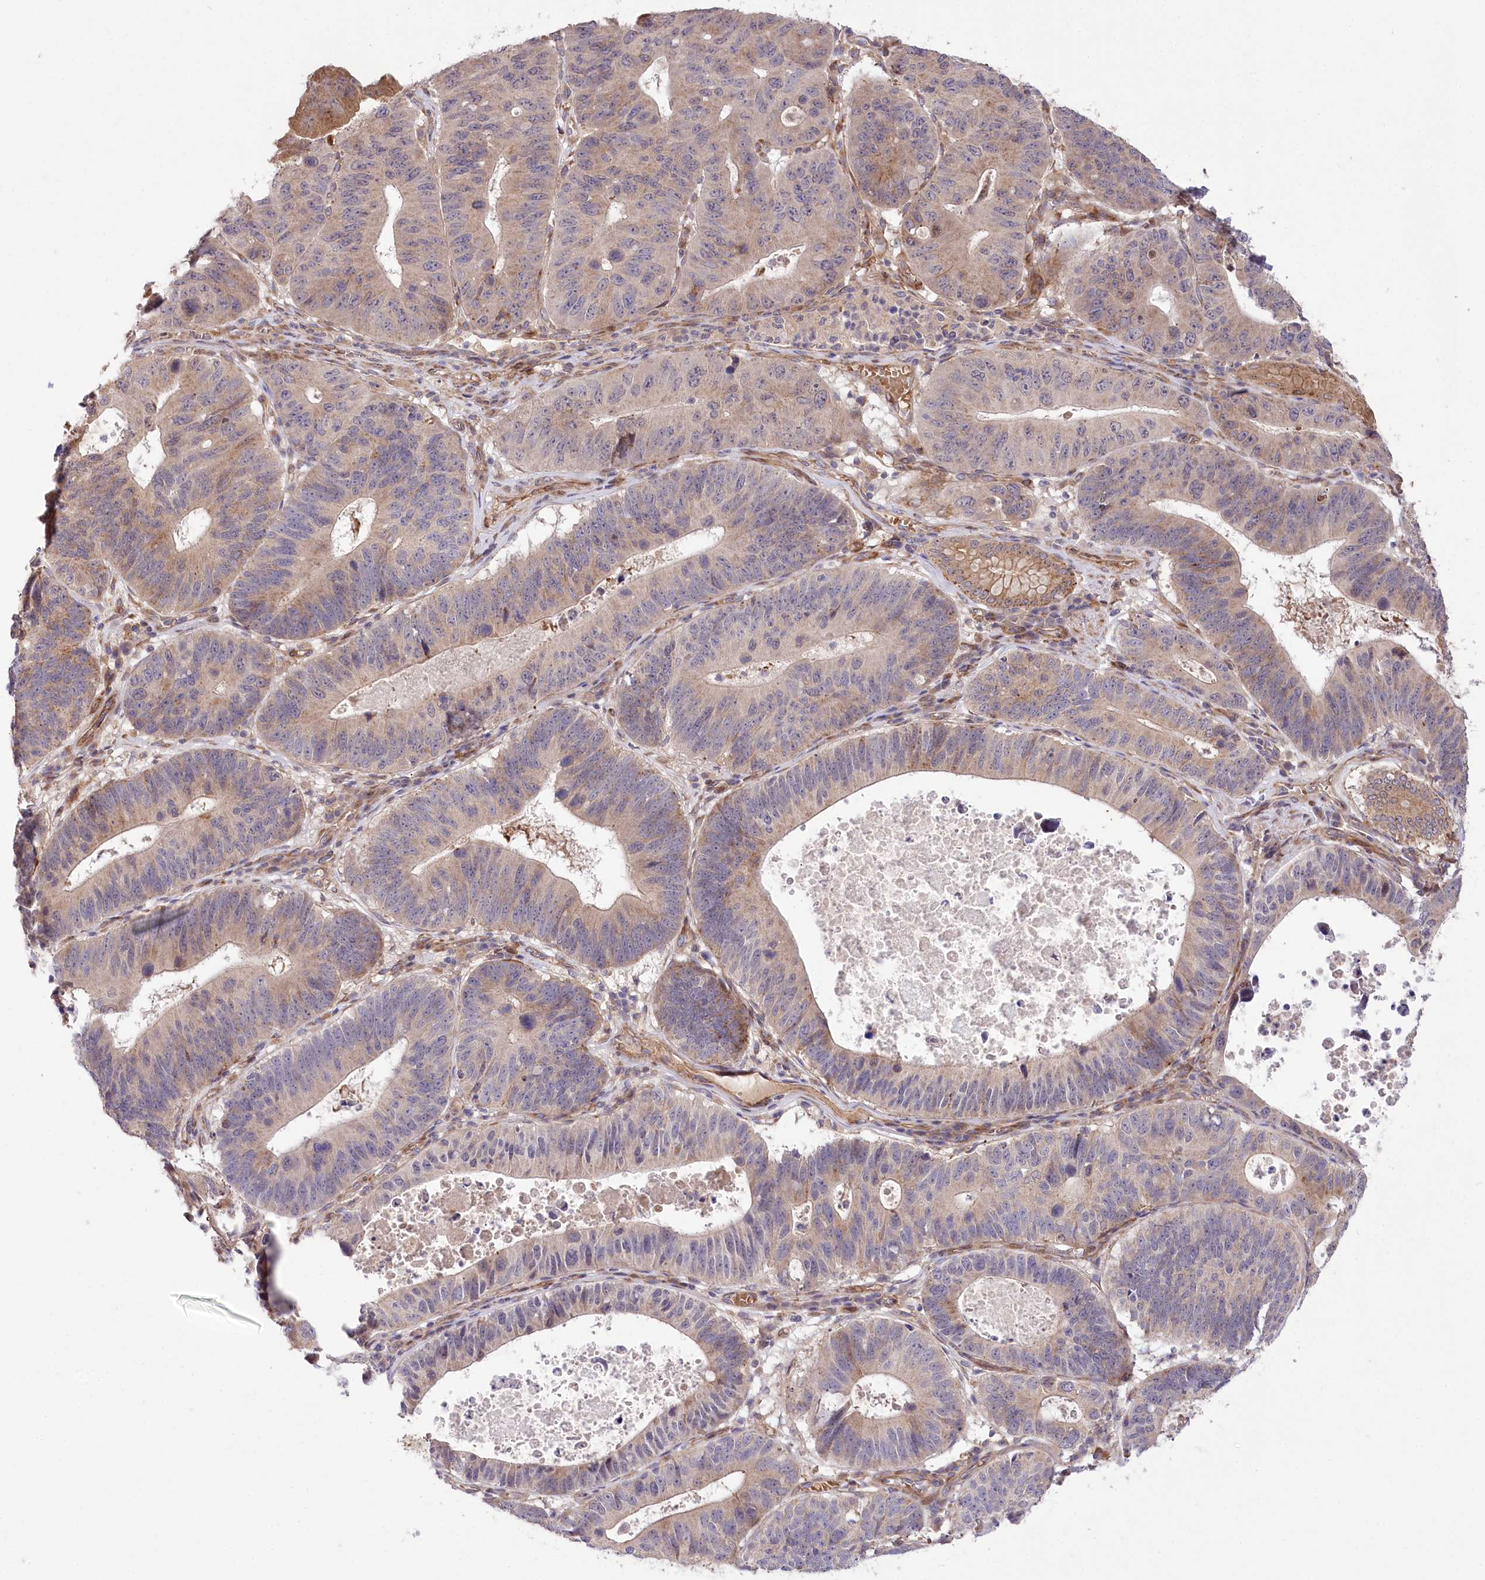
{"staining": {"intensity": "weak", "quantity": "25%-75%", "location": "cytoplasmic/membranous"}, "tissue": "stomach cancer", "cell_type": "Tumor cells", "image_type": "cancer", "snomed": [{"axis": "morphology", "description": "Adenocarcinoma, NOS"}, {"axis": "topography", "description": "Stomach"}], "caption": "Stomach cancer tissue shows weak cytoplasmic/membranous expression in approximately 25%-75% of tumor cells", "gene": "TRUB1", "patient": {"sex": "male", "age": 59}}